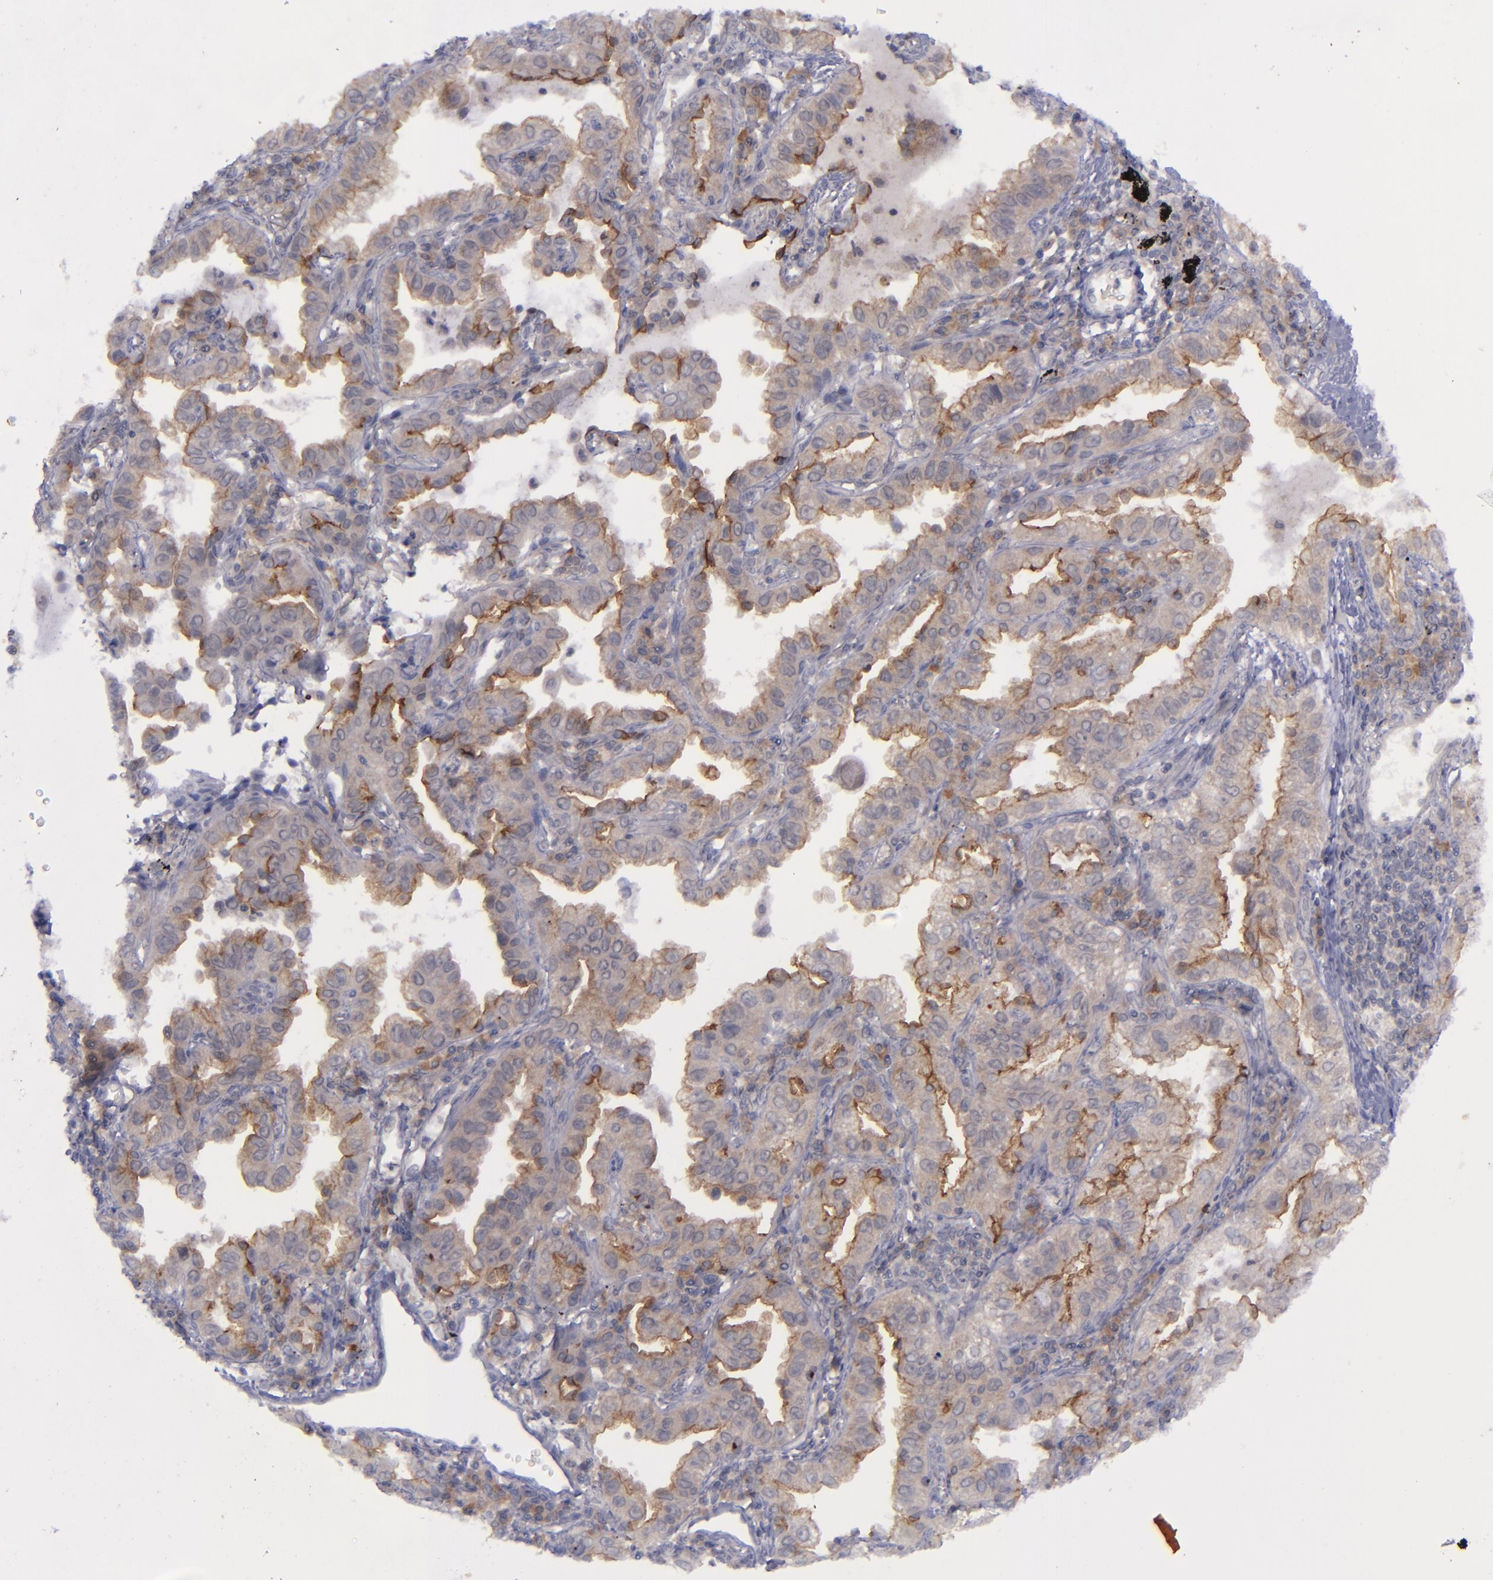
{"staining": {"intensity": "moderate", "quantity": "25%-75%", "location": "cytoplasmic/membranous"}, "tissue": "lung cancer", "cell_type": "Tumor cells", "image_type": "cancer", "snomed": [{"axis": "morphology", "description": "Adenocarcinoma, NOS"}, {"axis": "topography", "description": "Lung"}], "caption": "DAB (3,3'-diaminobenzidine) immunohistochemical staining of human lung adenocarcinoma displays moderate cytoplasmic/membranous protein staining in approximately 25%-75% of tumor cells. (DAB (3,3'-diaminobenzidine) = brown stain, brightfield microscopy at high magnification).", "gene": "EVPL", "patient": {"sex": "female", "age": 50}}